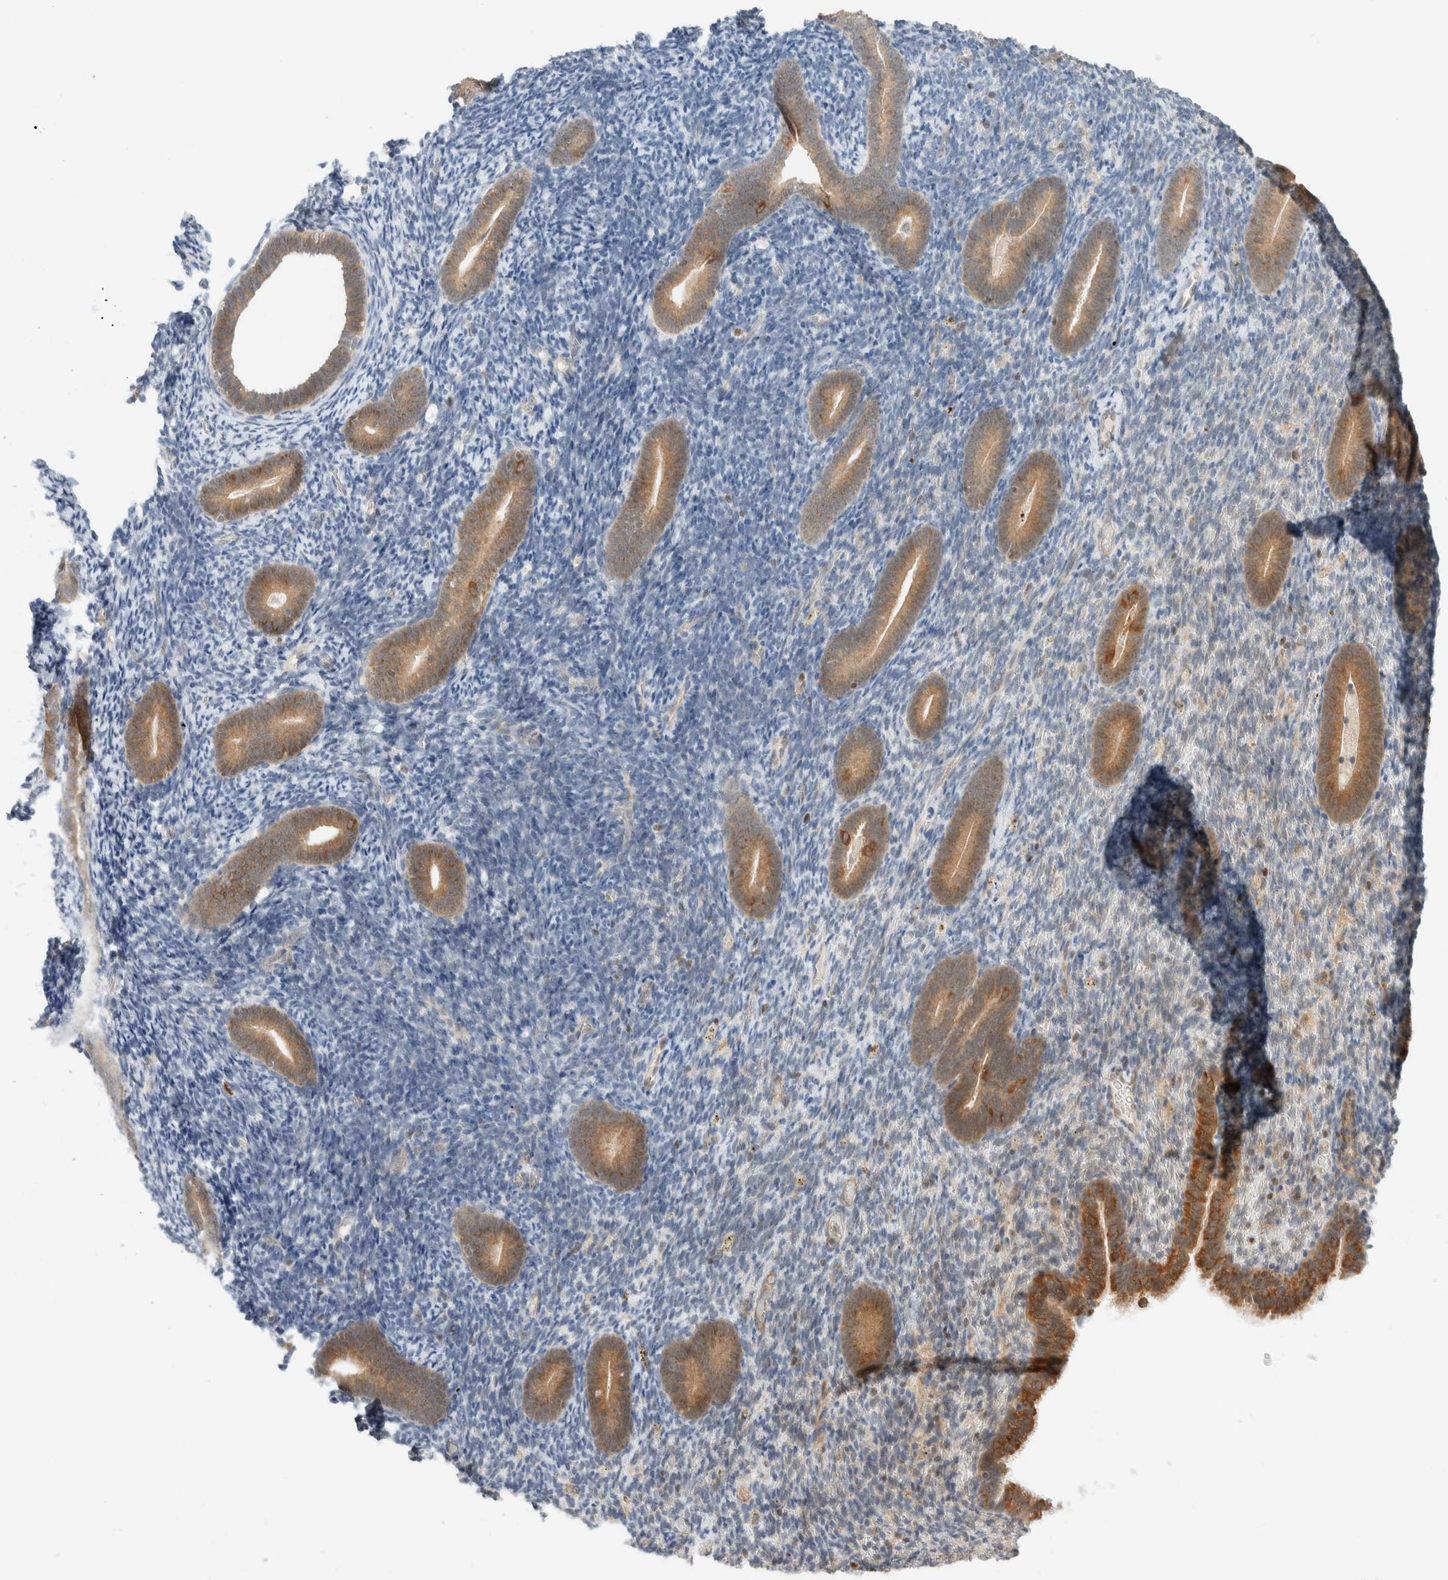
{"staining": {"intensity": "negative", "quantity": "none", "location": "none"}, "tissue": "endometrium", "cell_type": "Cells in endometrial stroma", "image_type": "normal", "snomed": [{"axis": "morphology", "description": "Normal tissue, NOS"}, {"axis": "topography", "description": "Endometrium"}], "caption": "Human endometrium stained for a protein using immunohistochemistry (IHC) demonstrates no staining in cells in endometrial stroma.", "gene": "C8orf76", "patient": {"sex": "female", "age": 51}}